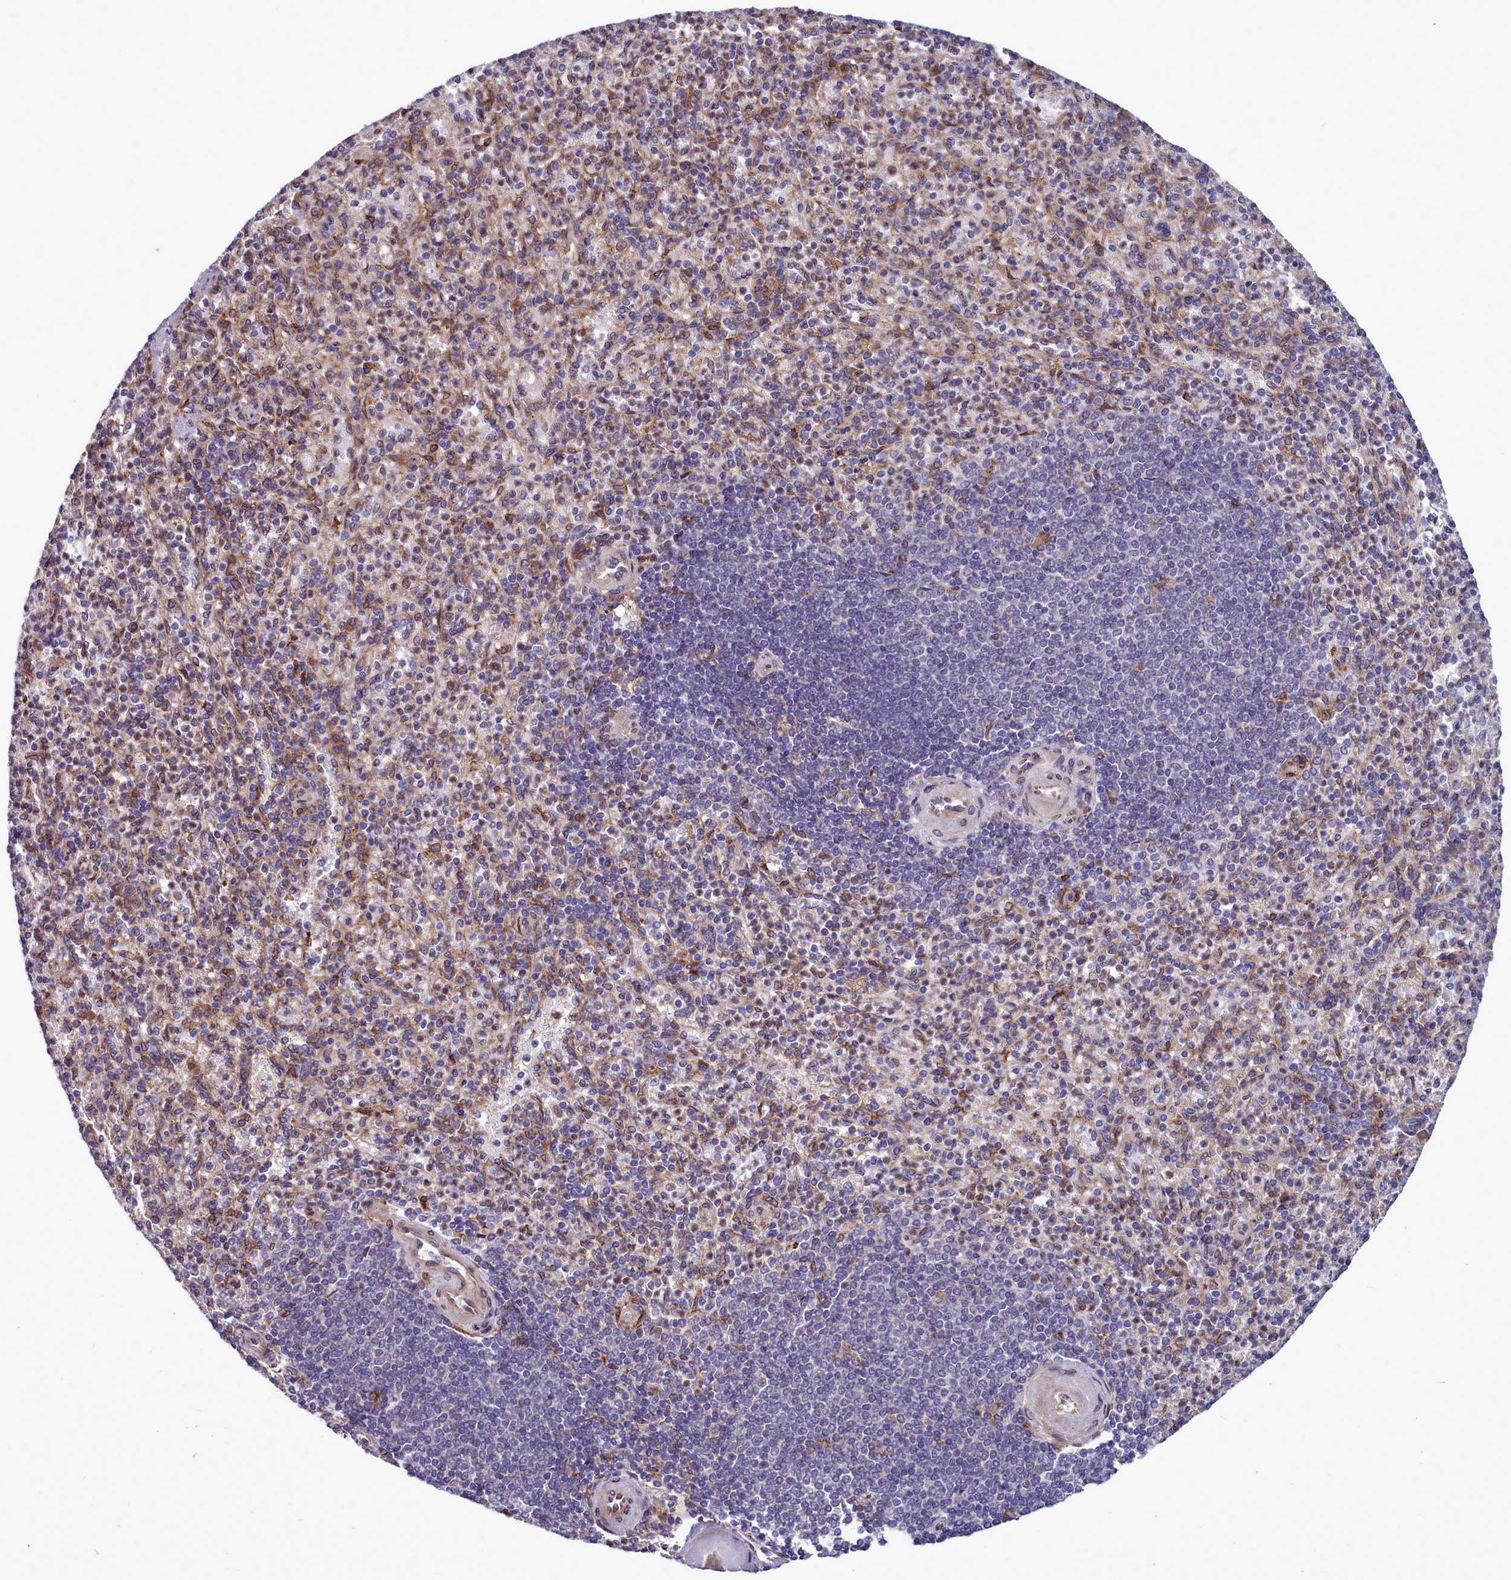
{"staining": {"intensity": "negative", "quantity": "none", "location": "none"}, "tissue": "spleen", "cell_type": "Cells in red pulp", "image_type": "normal", "snomed": [{"axis": "morphology", "description": "Normal tissue, NOS"}, {"axis": "topography", "description": "Spleen"}], "caption": "A histopathology image of spleen stained for a protein shows no brown staining in cells in red pulp. (Brightfield microscopy of DAB (3,3'-diaminobenzidine) immunohistochemistry (IHC) at high magnification).", "gene": "RAPGEF4", "patient": {"sex": "female", "age": 74}}